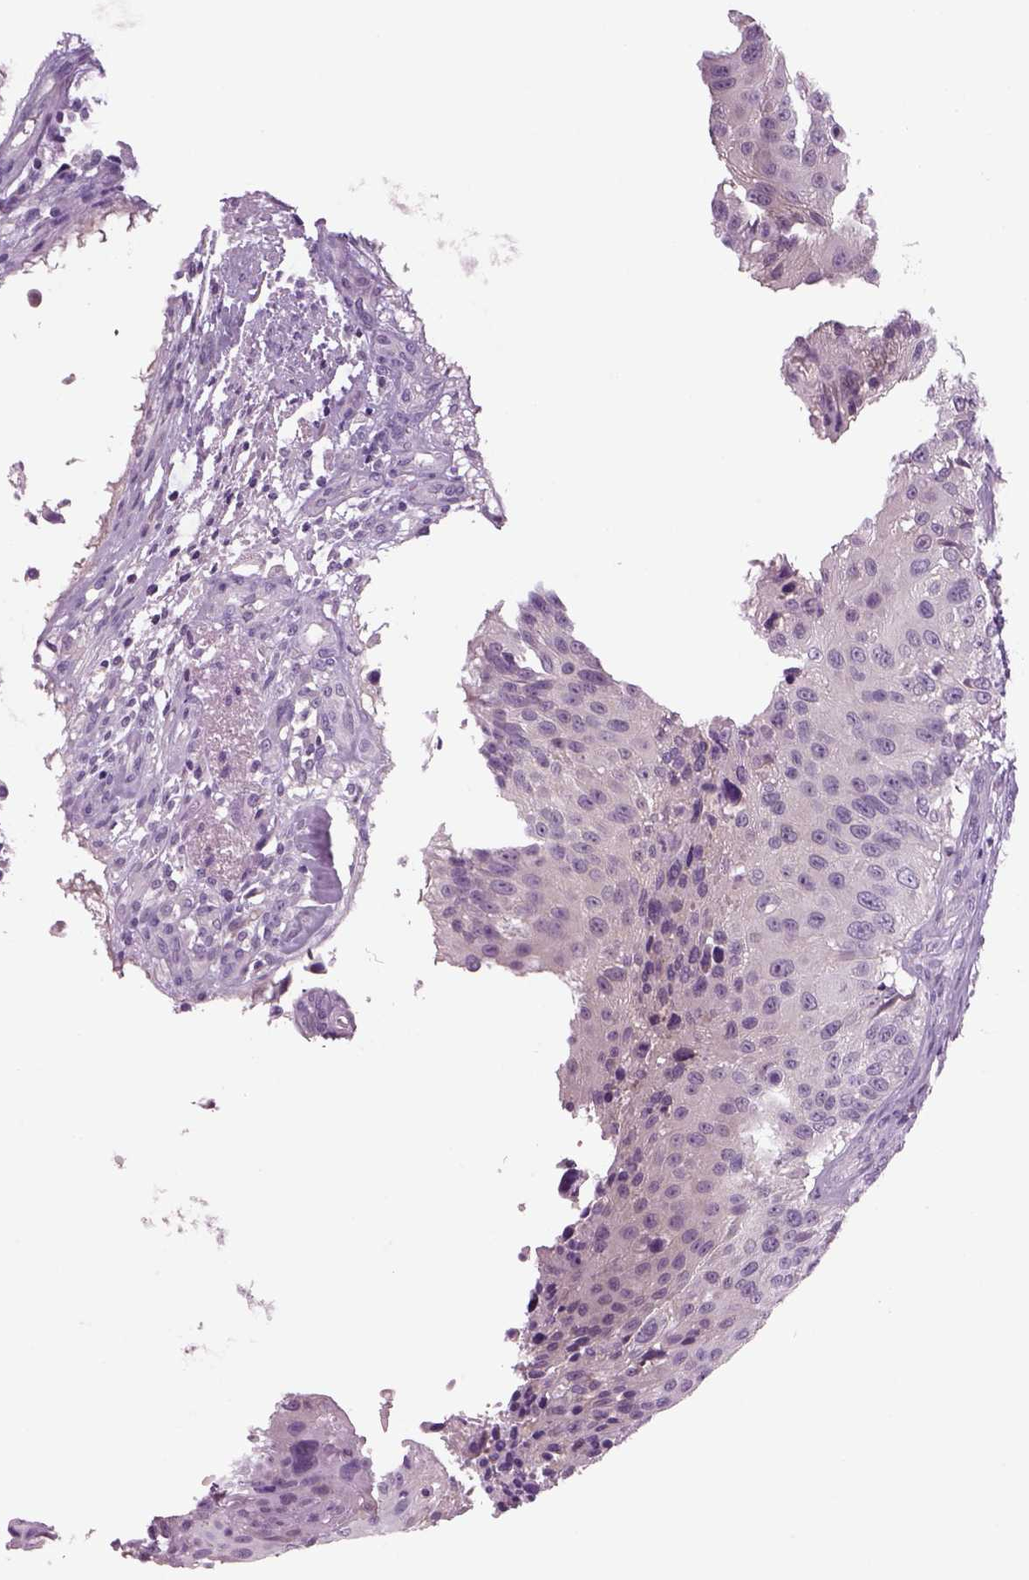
{"staining": {"intensity": "negative", "quantity": "none", "location": "none"}, "tissue": "urothelial cancer", "cell_type": "Tumor cells", "image_type": "cancer", "snomed": [{"axis": "morphology", "description": "Urothelial carcinoma, NOS"}, {"axis": "topography", "description": "Urinary bladder"}], "caption": "Urothelial cancer was stained to show a protein in brown. There is no significant staining in tumor cells.", "gene": "MDH1B", "patient": {"sex": "male", "age": 55}}